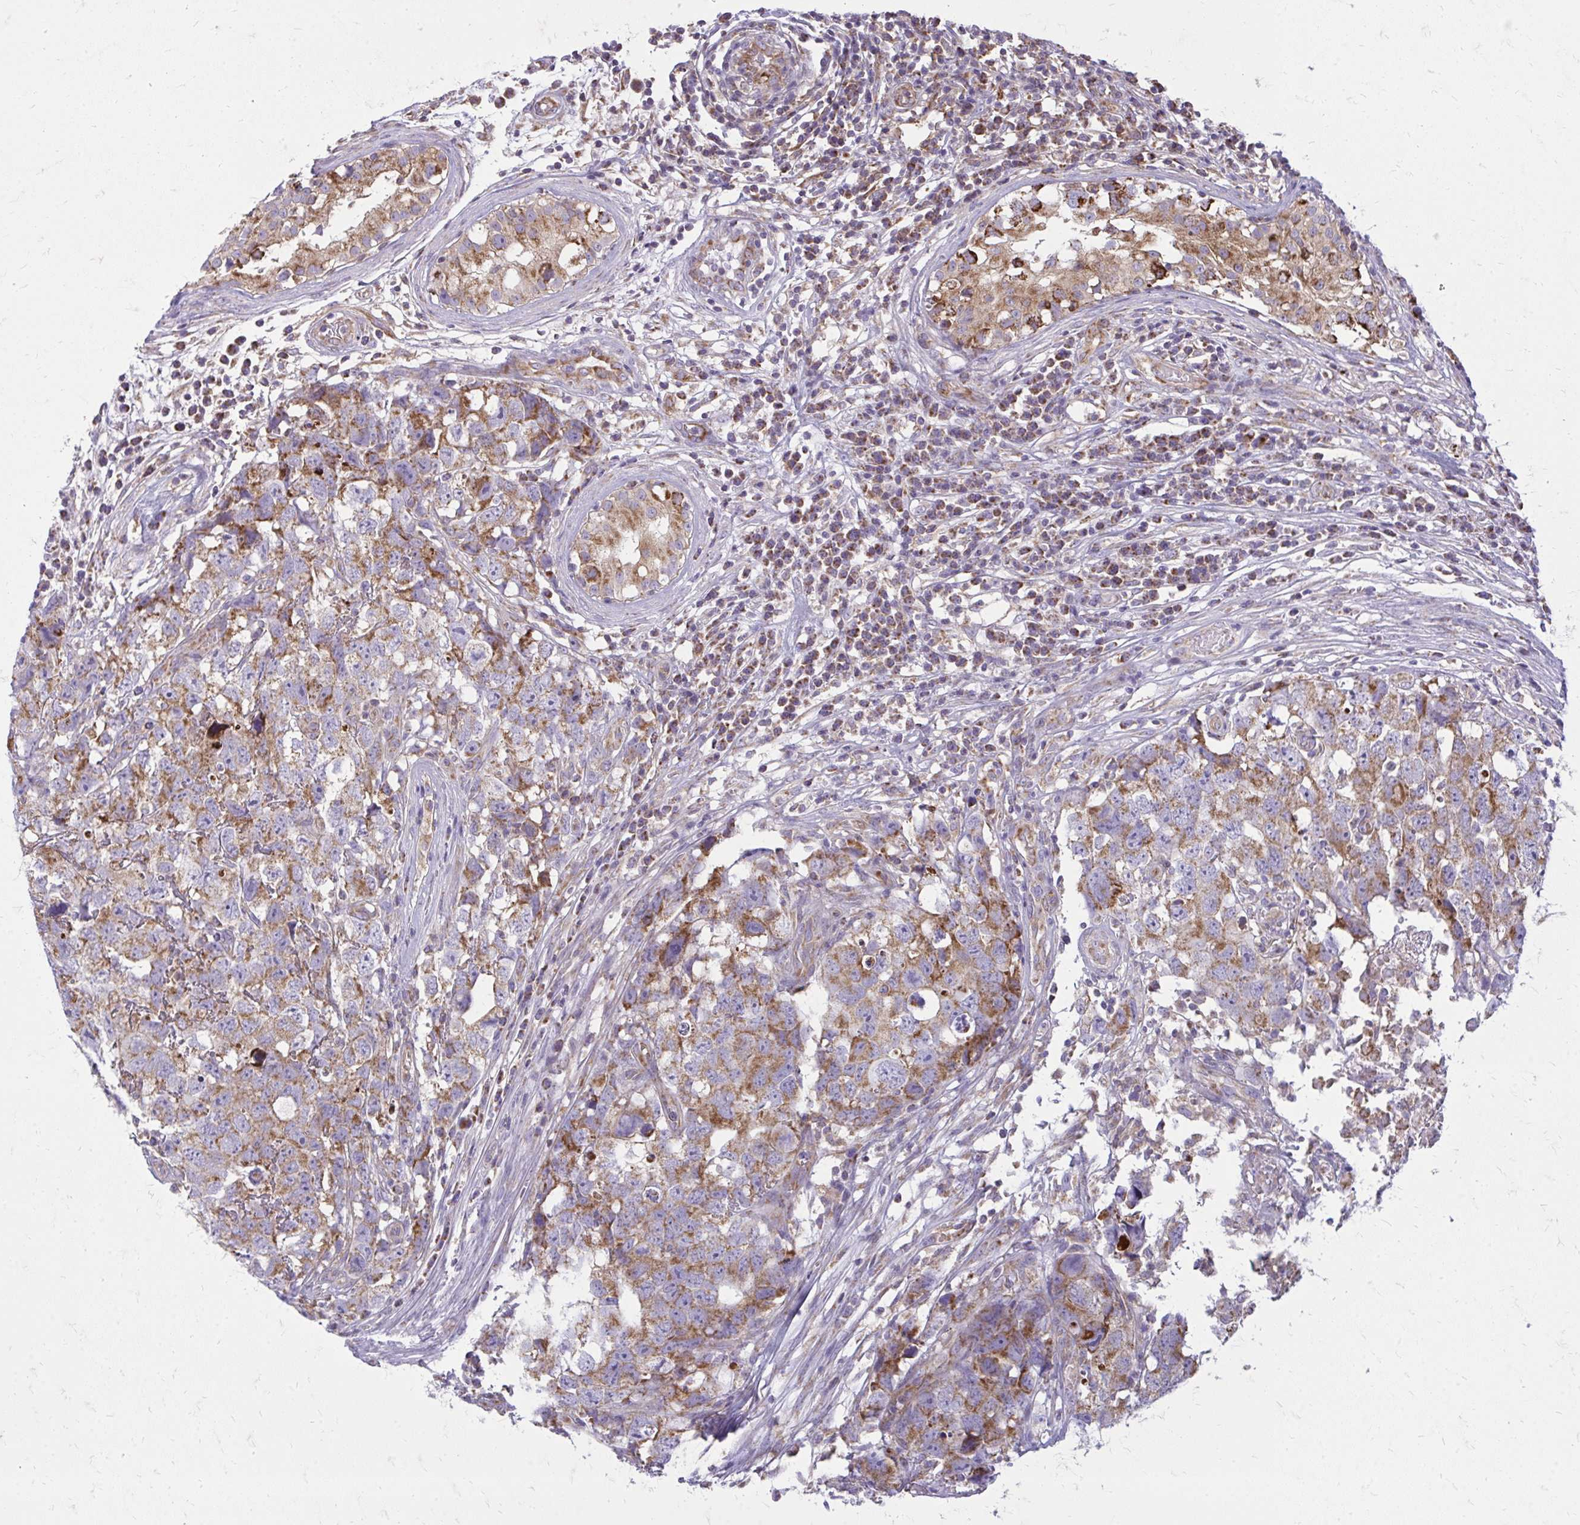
{"staining": {"intensity": "moderate", "quantity": ">75%", "location": "cytoplasmic/membranous"}, "tissue": "testis cancer", "cell_type": "Tumor cells", "image_type": "cancer", "snomed": [{"axis": "morphology", "description": "Carcinoma, Embryonal, NOS"}, {"axis": "topography", "description": "Testis"}], "caption": "DAB immunohistochemical staining of human testis cancer reveals moderate cytoplasmic/membranous protein positivity in about >75% of tumor cells. Nuclei are stained in blue.", "gene": "IFIT1", "patient": {"sex": "male", "age": 22}}